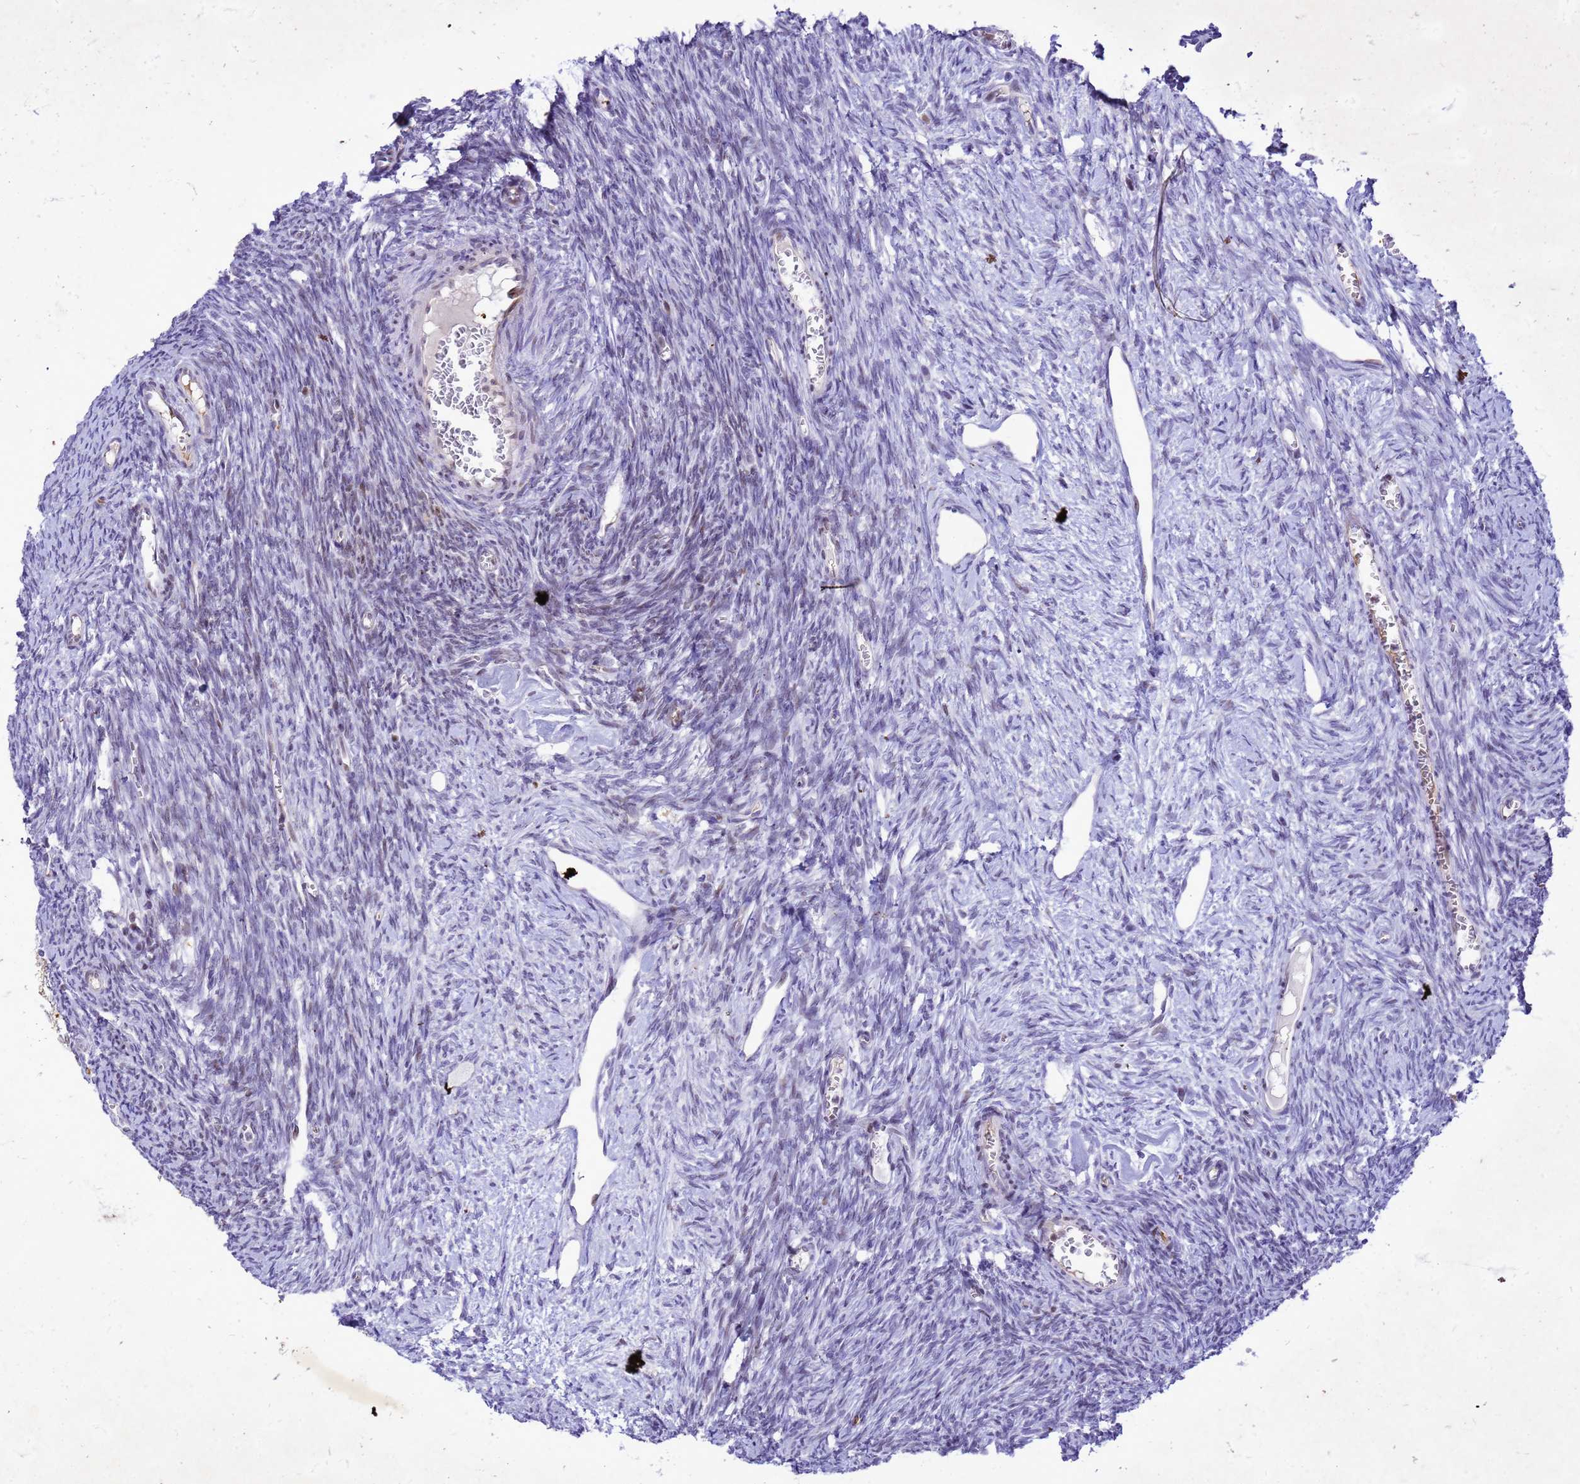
{"staining": {"intensity": "moderate", "quantity": "<25%", "location": "nuclear"}, "tissue": "ovary", "cell_type": "Ovarian stroma cells", "image_type": "normal", "snomed": [{"axis": "morphology", "description": "Normal tissue, NOS"}, {"axis": "topography", "description": "Ovary"}], "caption": "Immunohistochemistry photomicrograph of unremarkable ovary: ovary stained using IHC displays low levels of moderate protein expression localized specifically in the nuclear of ovarian stroma cells, appearing as a nuclear brown color.", "gene": "COPS9", "patient": {"sex": "female", "age": 44}}